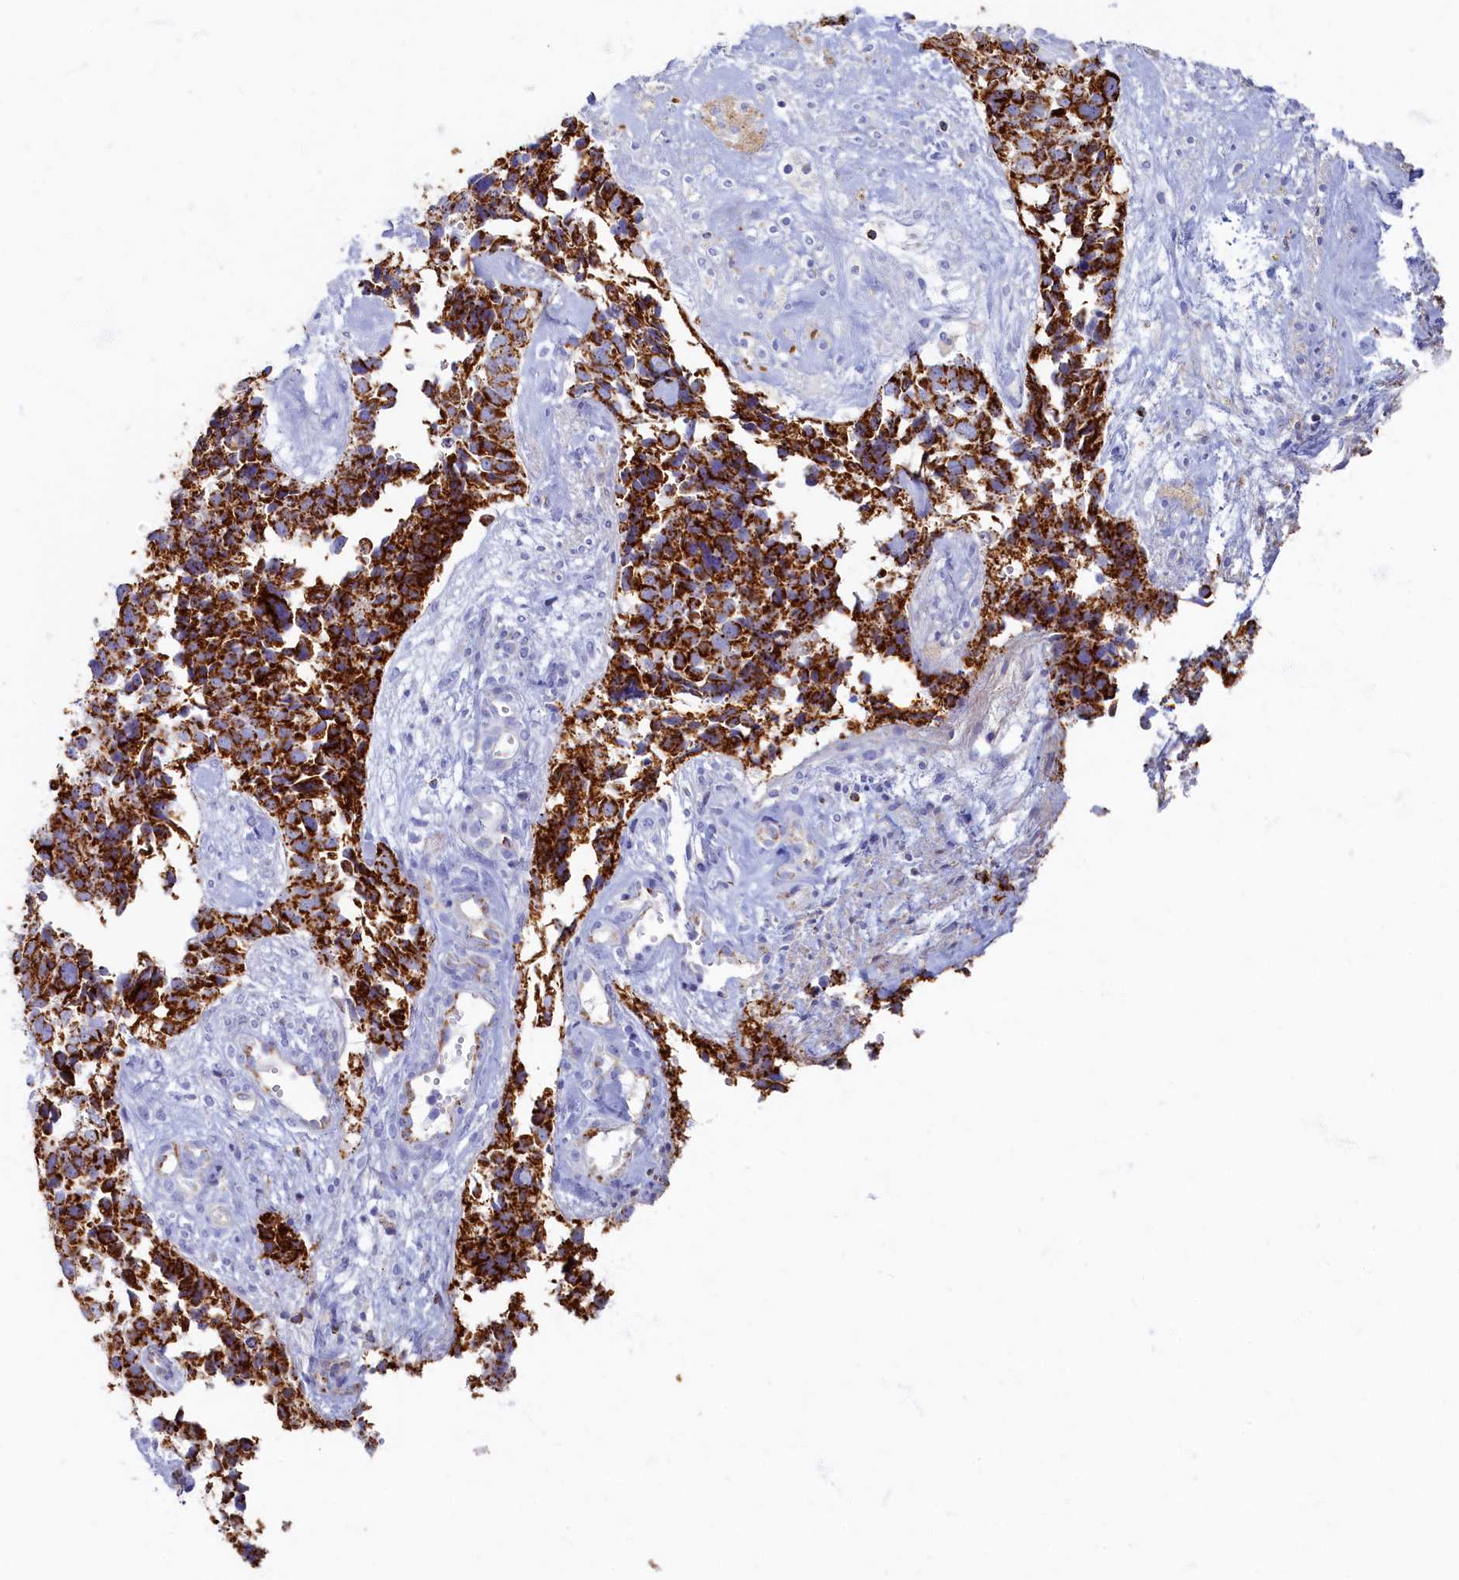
{"staining": {"intensity": "strong", "quantity": "25%-75%", "location": "cytoplasmic/membranous"}, "tissue": "cervical cancer", "cell_type": "Tumor cells", "image_type": "cancer", "snomed": [{"axis": "morphology", "description": "Squamous cell carcinoma, NOS"}, {"axis": "topography", "description": "Cervix"}], "caption": "Human cervical cancer stained for a protein (brown) exhibits strong cytoplasmic/membranous positive expression in approximately 25%-75% of tumor cells.", "gene": "OCIAD2", "patient": {"sex": "female", "age": 63}}